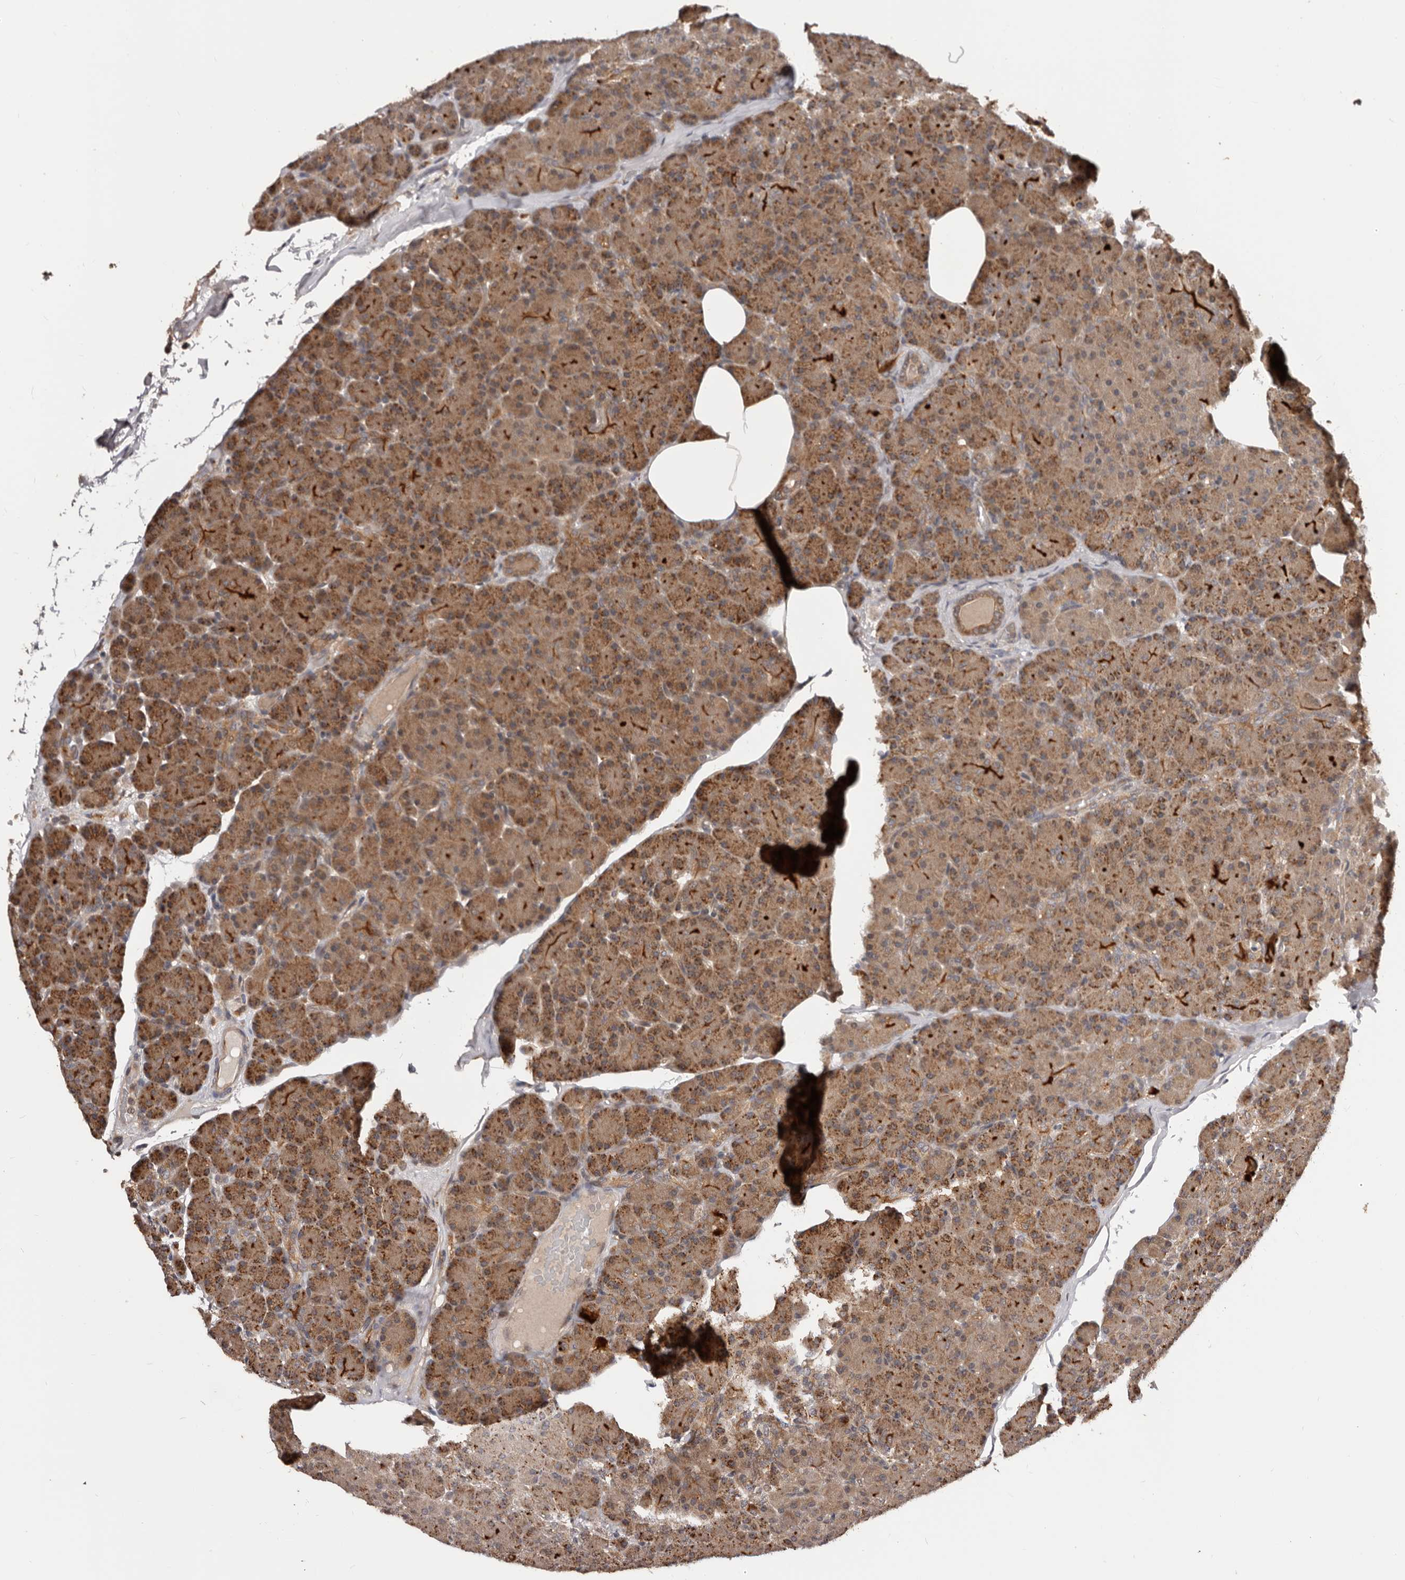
{"staining": {"intensity": "moderate", "quantity": ">75%", "location": "cytoplasmic/membranous"}, "tissue": "pancreas", "cell_type": "Exocrine glandular cells", "image_type": "normal", "snomed": [{"axis": "morphology", "description": "Normal tissue, NOS"}, {"axis": "topography", "description": "Pancreas"}], "caption": "High-magnification brightfield microscopy of benign pancreas stained with DAB (brown) and counterstained with hematoxylin (blue). exocrine glandular cells exhibit moderate cytoplasmic/membranous staining is appreciated in about>75% of cells. (DAB = brown stain, brightfield microscopy at high magnification).", "gene": "MDP1", "patient": {"sex": "female", "age": 43}}